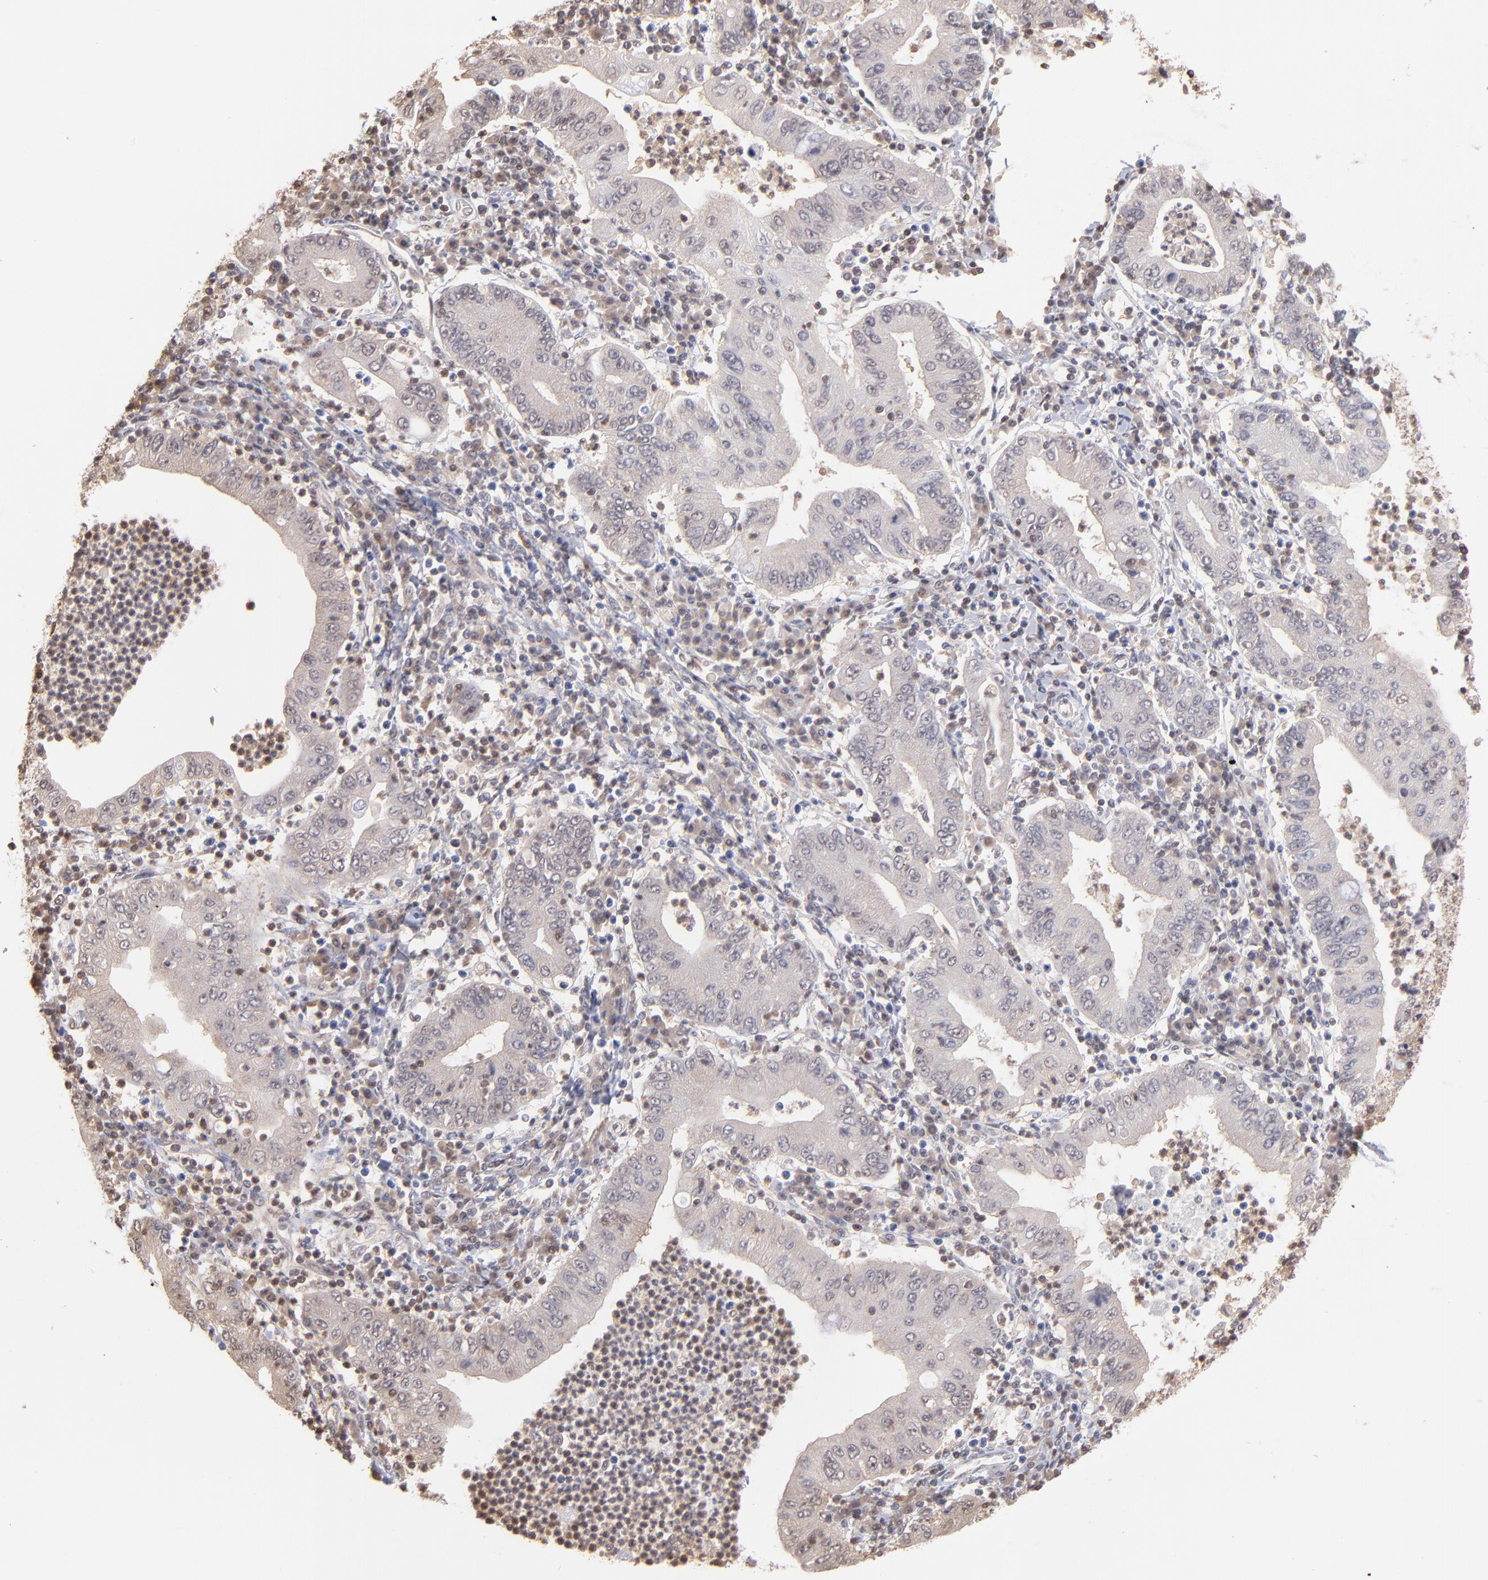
{"staining": {"intensity": "weak", "quantity": "<25%", "location": "cytoplasmic/membranous"}, "tissue": "stomach cancer", "cell_type": "Tumor cells", "image_type": "cancer", "snomed": [{"axis": "morphology", "description": "Normal tissue, NOS"}, {"axis": "morphology", "description": "Adenocarcinoma, NOS"}, {"axis": "topography", "description": "Esophagus"}, {"axis": "topography", "description": "Stomach, upper"}, {"axis": "topography", "description": "Peripheral nerve tissue"}], "caption": "Immunohistochemical staining of stomach cancer (adenocarcinoma) reveals no significant positivity in tumor cells. The staining was performed using DAB (3,3'-diaminobenzidine) to visualize the protein expression in brown, while the nuclei were stained in blue with hematoxylin (Magnification: 20x).", "gene": "MAP2K2", "patient": {"sex": "male", "age": 62}}